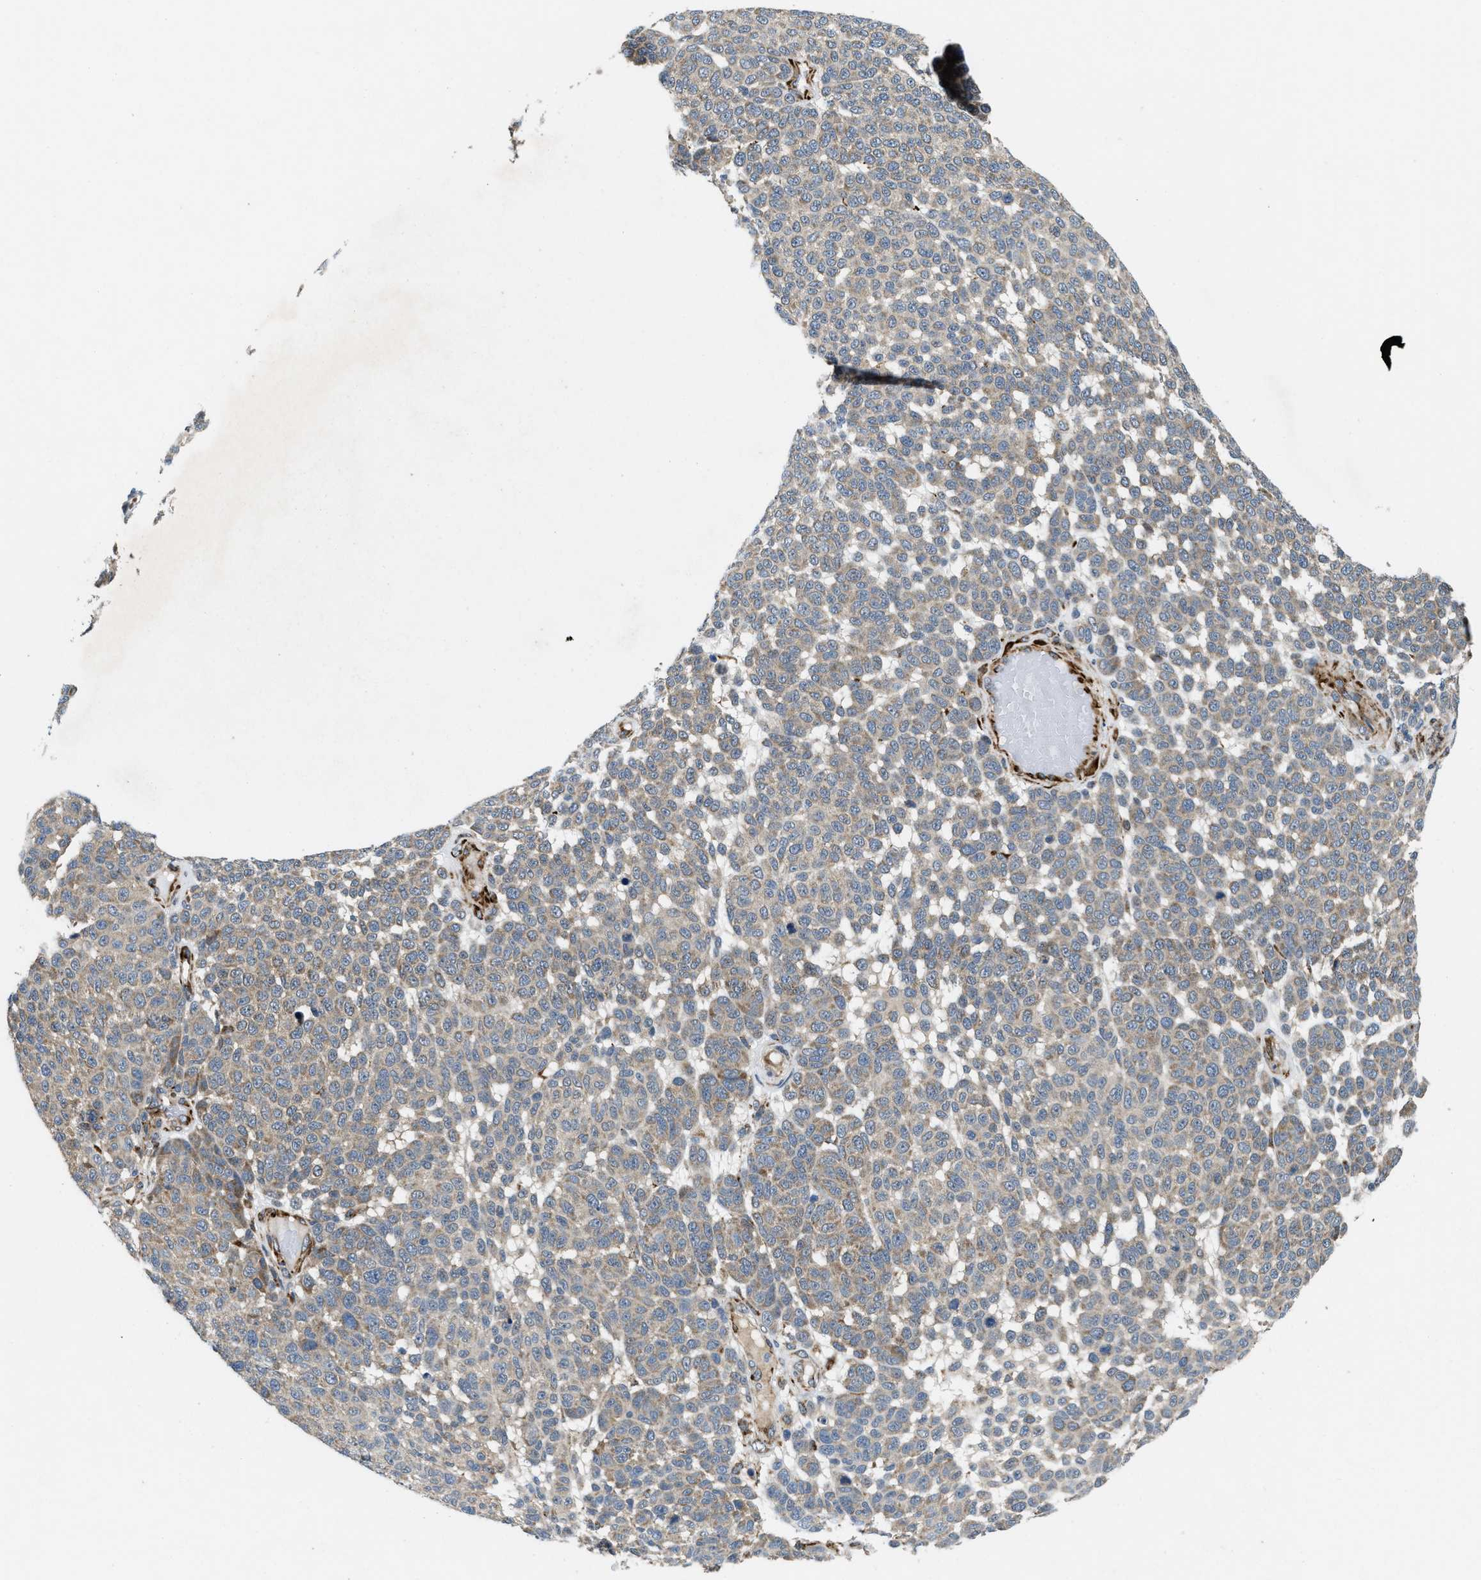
{"staining": {"intensity": "weak", "quantity": "<25%", "location": "cytoplasmic/membranous"}, "tissue": "melanoma", "cell_type": "Tumor cells", "image_type": "cancer", "snomed": [{"axis": "morphology", "description": "Malignant melanoma, NOS"}, {"axis": "topography", "description": "Skin"}], "caption": "High power microscopy histopathology image of an IHC micrograph of melanoma, revealing no significant staining in tumor cells.", "gene": "ZNF599", "patient": {"sex": "male", "age": 59}}